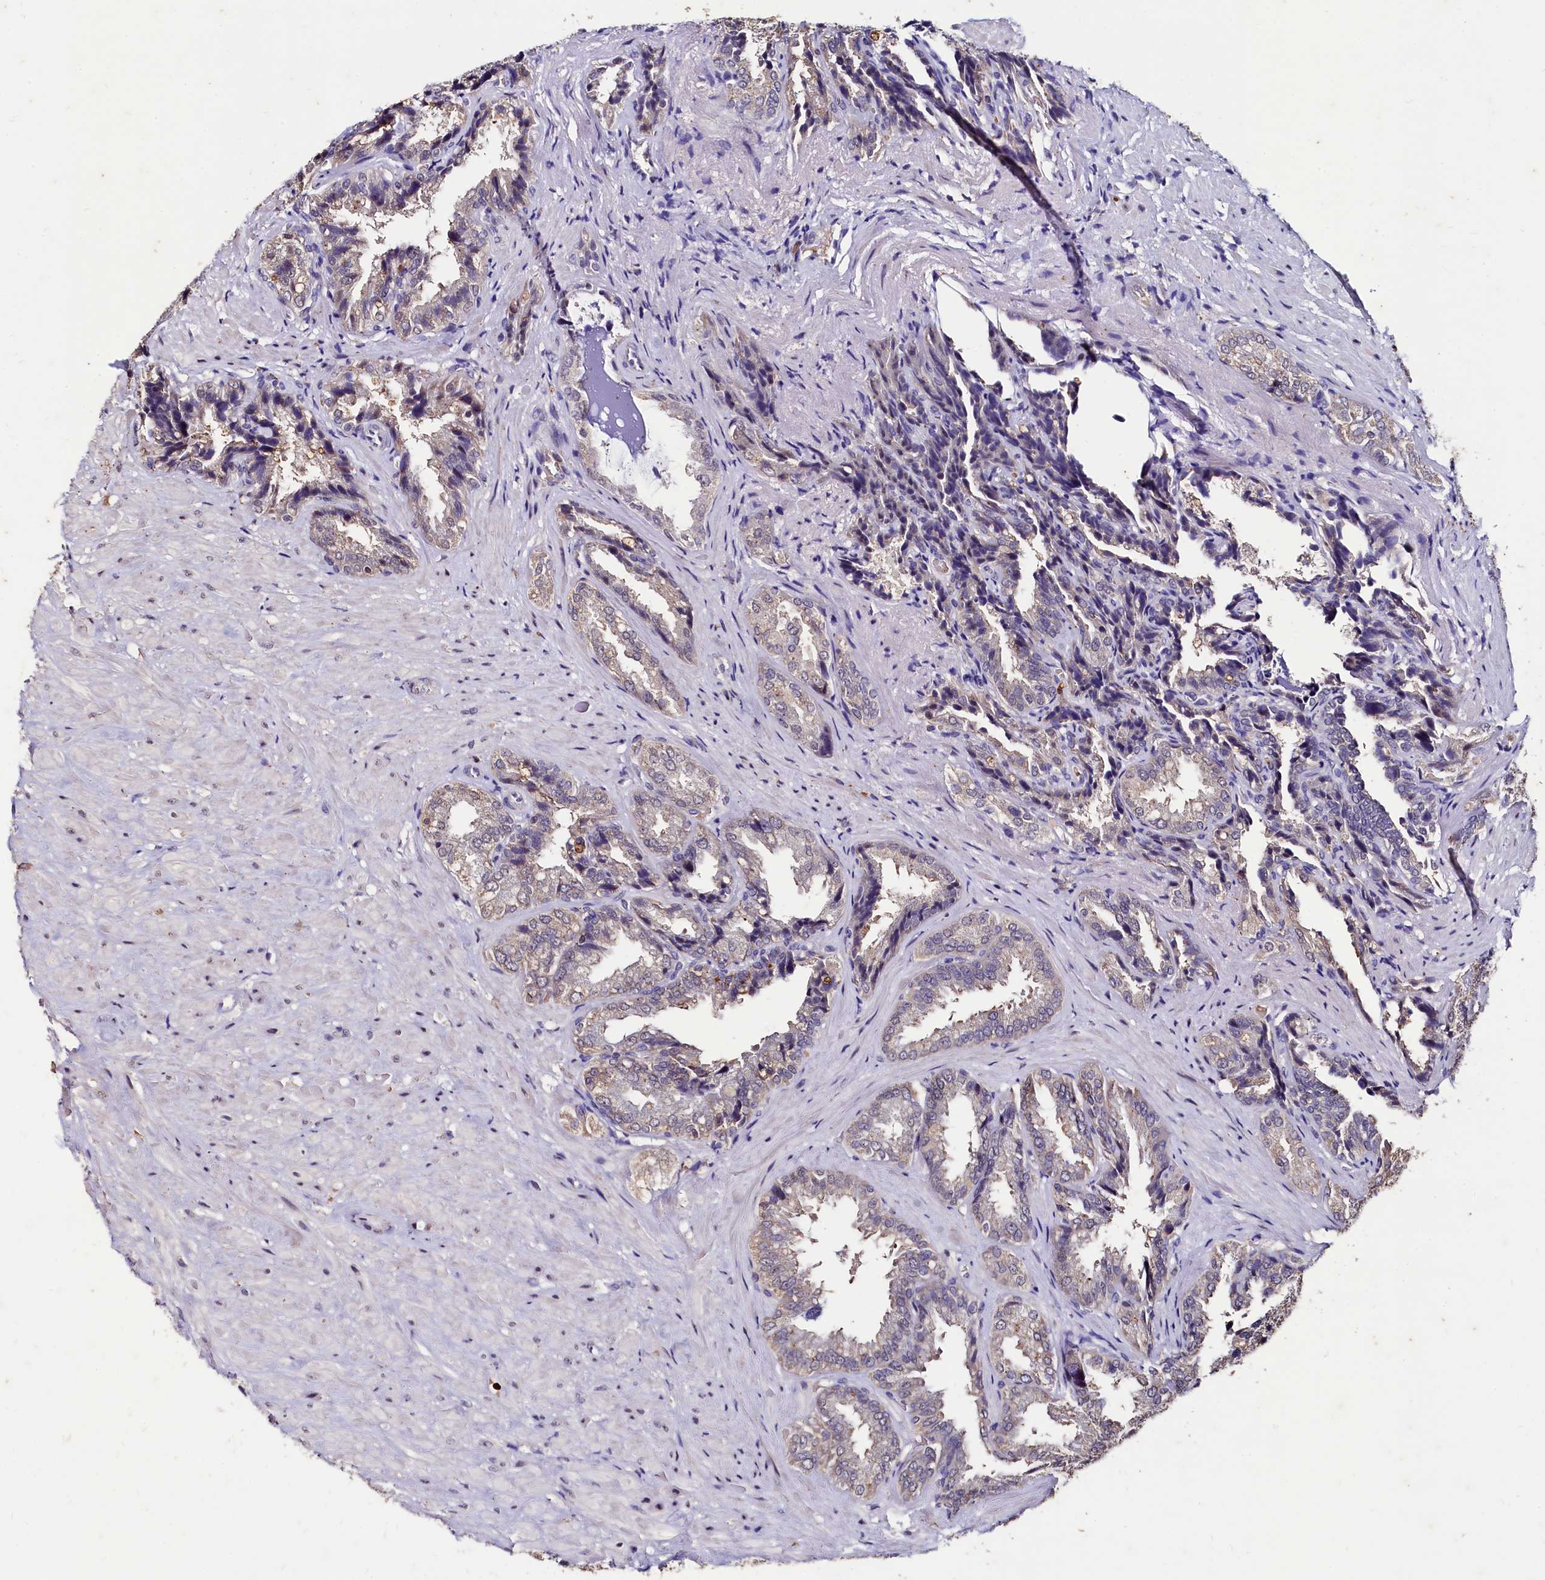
{"staining": {"intensity": "moderate", "quantity": "<25%", "location": "cytoplasmic/membranous,nuclear"}, "tissue": "seminal vesicle", "cell_type": "Glandular cells", "image_type": "normal", "snomed": [{"axis": "morphology", "description": "Normal tissue, NOS"}, {"axis": "topography", "description": "Seminal veicle"}, {"axis": "topography", "description": "Peripheral nerve tissue"}], "caption": "Glandular cells reveal low levels of moderate cytoplasmic/membranous,nuclear positivity in approximately <25% of cells in normal seminal vesicle.", "gene": "CSTPP1", "patient": {"sex": "male", "age": 63}}